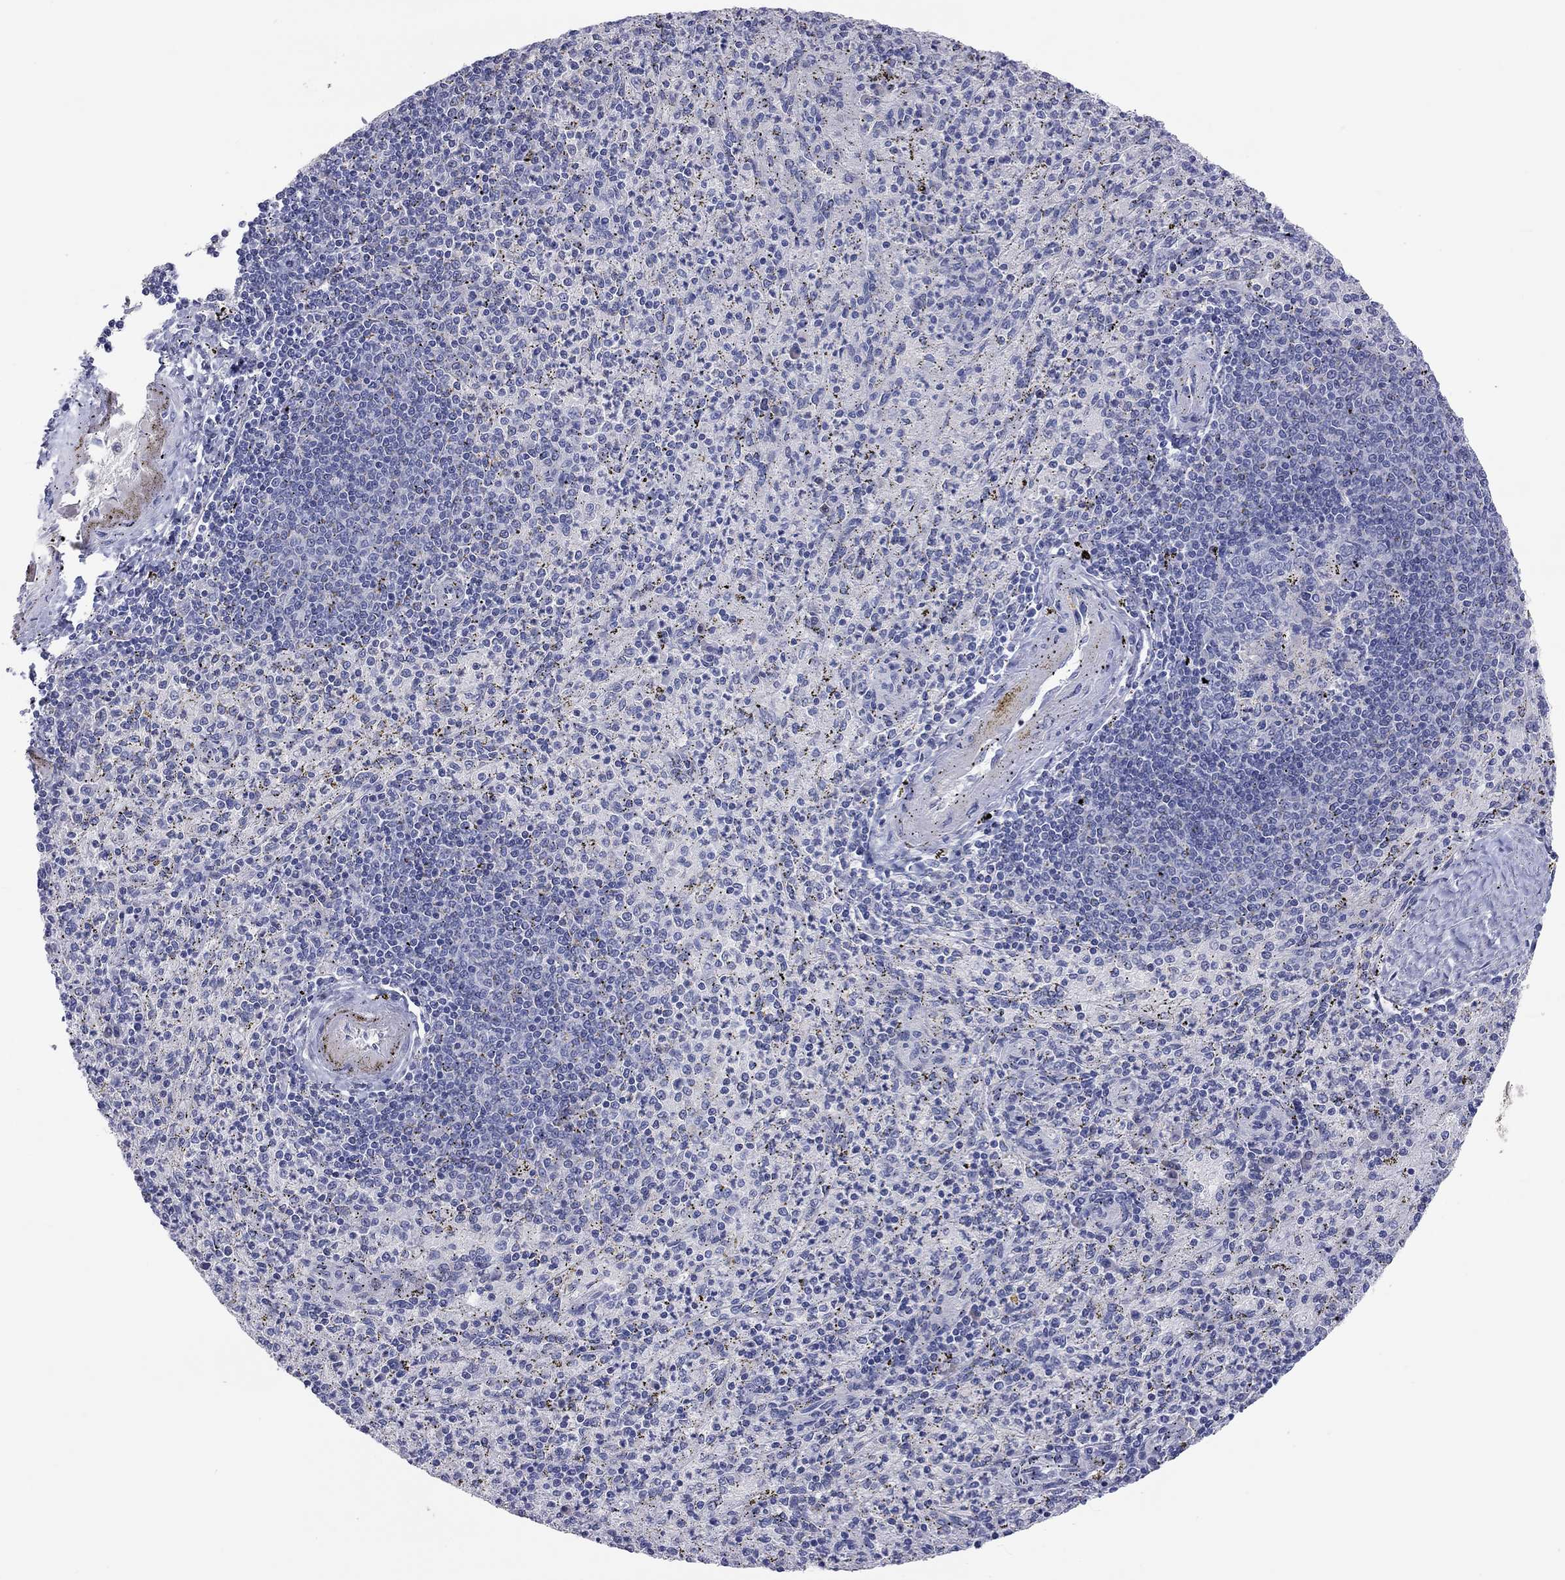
{"staining": {"intensity": "negative", "quantity": "none", "location": "none"}, "tissue": "spleen", "cell_type": "Cells in red pulp", "image_type": "normal", "snomed": [{"axis": "morphology", "description": "Normal tissue, NOS"}, {"axis": "topography", "description": "Spleen"}], "caption": "Immunohistochemical staining of benign human spleen shows no significant staining in cells in red pulp.", "gene": "ST7L", "patient": {"sex": "male", "age": 60}}